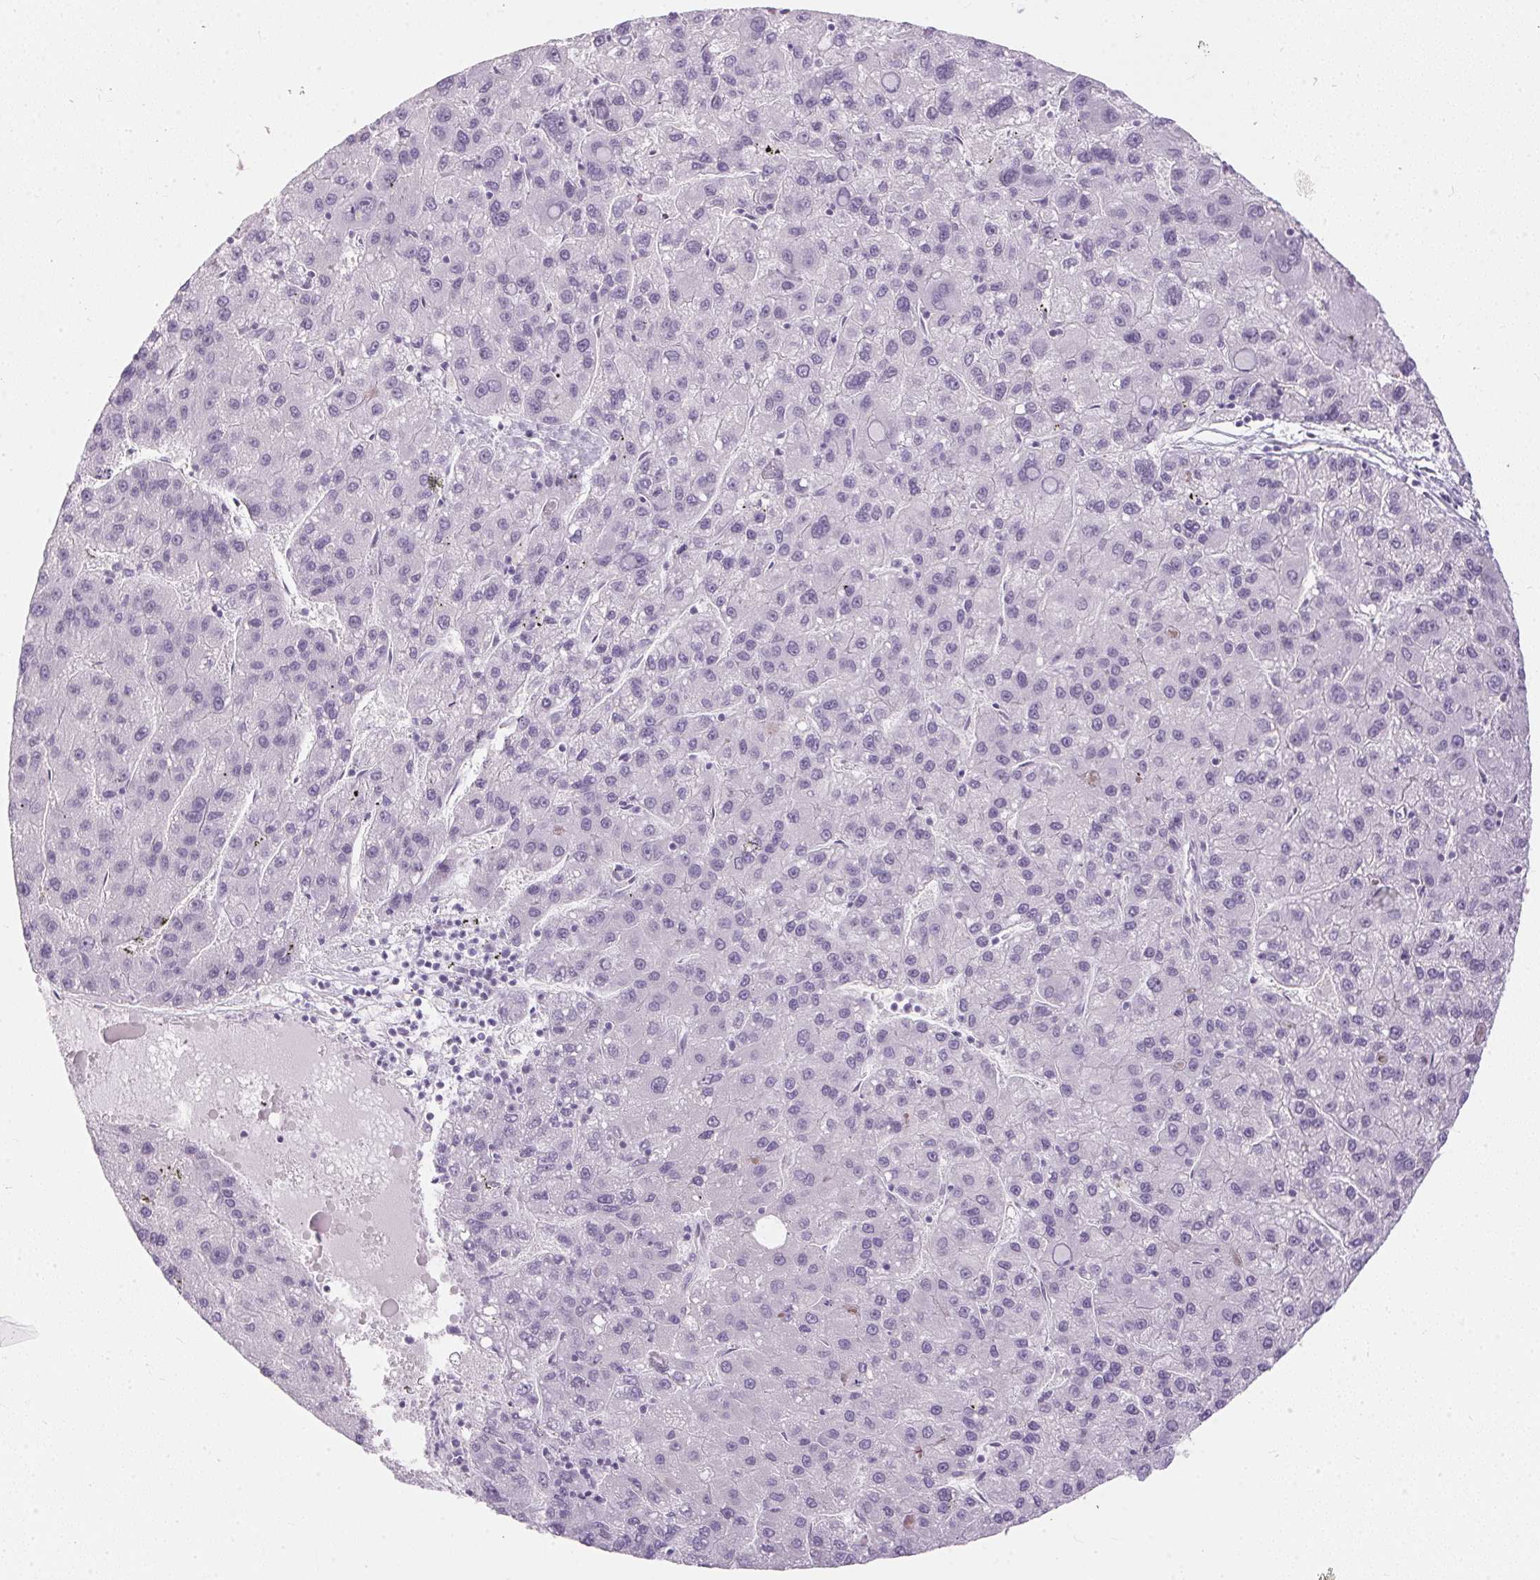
{"staining": {"intensity": "negative", "quantity": "none", "location": "none"}, "tissue": "liver cancer", "cell_type": "Tumor cells", "image_type": "cancer", "snomed": [{"axis": "morphology", "description": "Carcinoma, Hepatocellular, NOS"}, {"axis": "topography", "description": "Liver"}], "caption": "DAB (3,3'-diaminobenzidine) immunohistochemical staining of hepatocellular carcinoma (liver) reveals no significant expression in tumor cells.", "gene": "GBP6", "patient": {"sex": "female", "age": 82}}